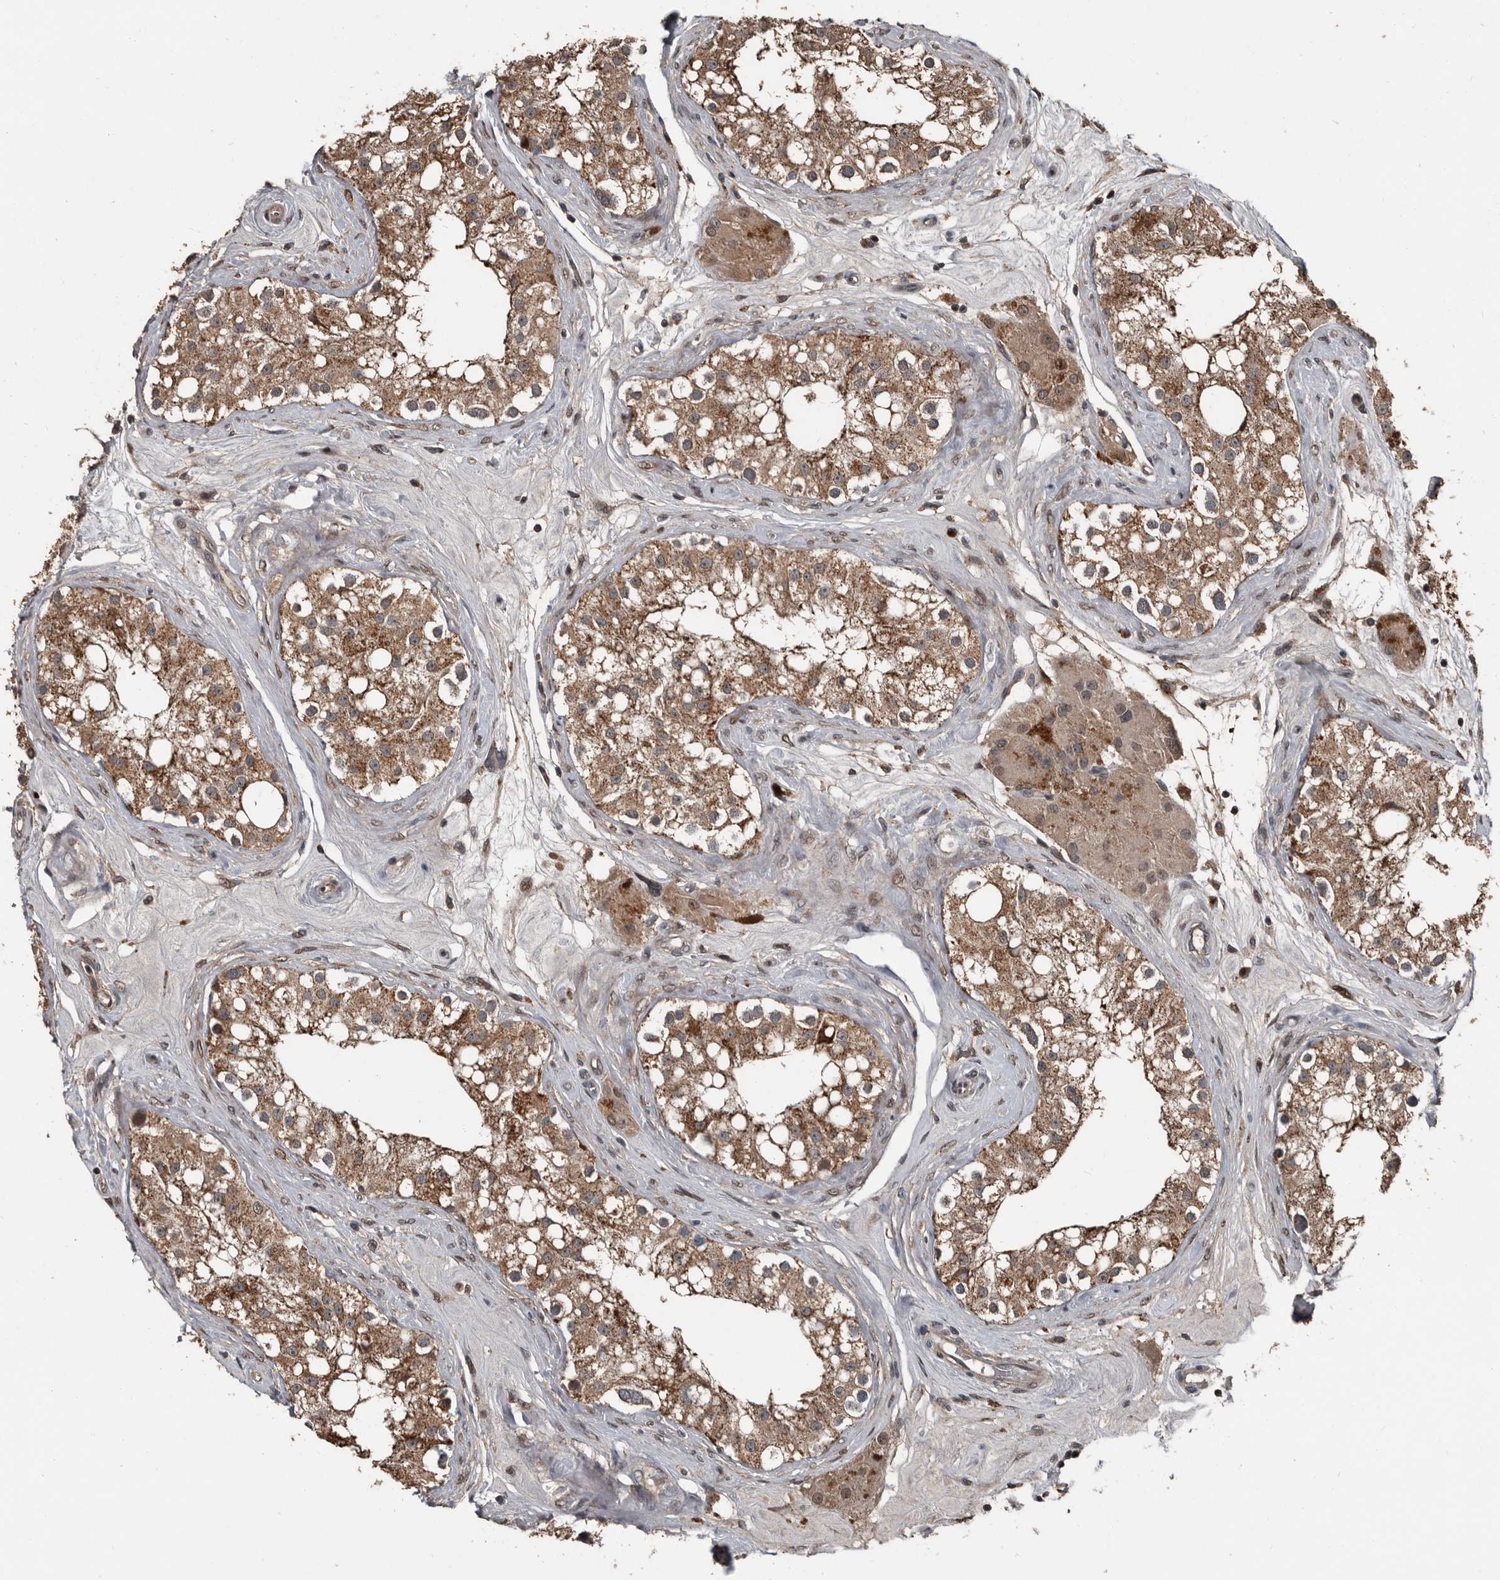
{"staining": {"intensity": "moderate", "quantity": ">75%", "location": "cytoplasmic/membranous"}, "tissue": "testis", "cell_type": "Cells in seminiferous ducts", "image_type": "normal", "snomed": [{"axis": "morphology", "description": "Normal tissue, NOS"}, {"axis": "topography", "description": "Testis"}], "caption": "Protein expression analysis of normal human testis reveals moderate cytoplasmic/membranous expression in approximately >75% of cells in seminiferous ducts. (Brightfield microscopy of DAB IHC at high magnification).", "gene": "FSBP", "patient": {"sex": "male", "age": 84}}